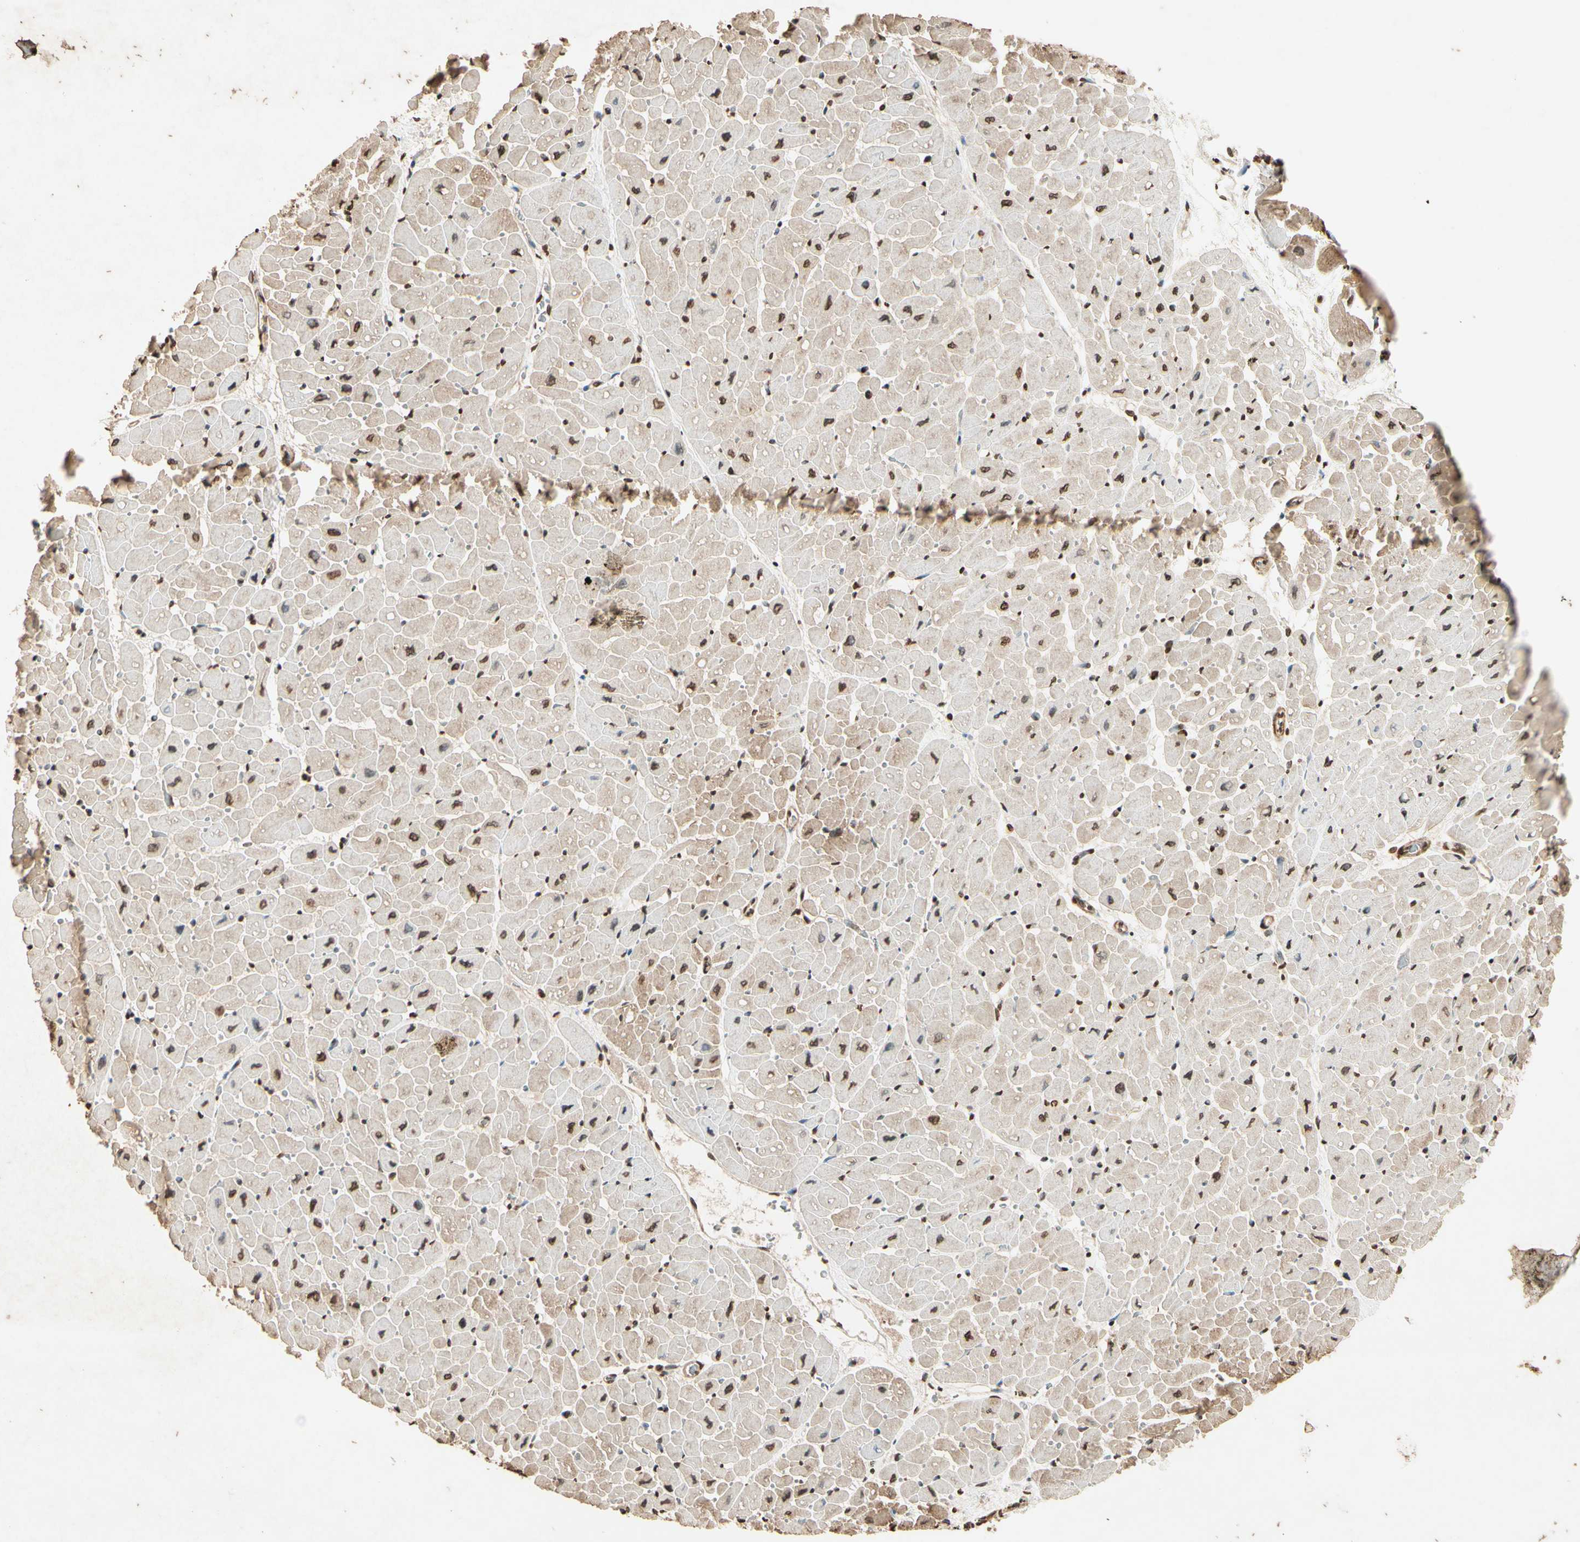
{"staining": {"intensity": "weak", "quantity": "25%-75%", "location": "cytoplasmic/membranous,nuclear"}, "tissue": "heart muscle", "cell_type": "Cardiomyocytes", "image_type": "normal", "snomed": [{"axis": "morphology", "description": "Normal tissue, NOS"}, {"axis": "topography", "description": "Heart"}], "caption": "A photomicrograph of human heart muscle stained for a protein demonstrates weak cytoplasmic/membranous,nuclear brown staining in cardiomyocytes.", "gene": "TOP1", "patient": {"sex": "male", "age": 45}}